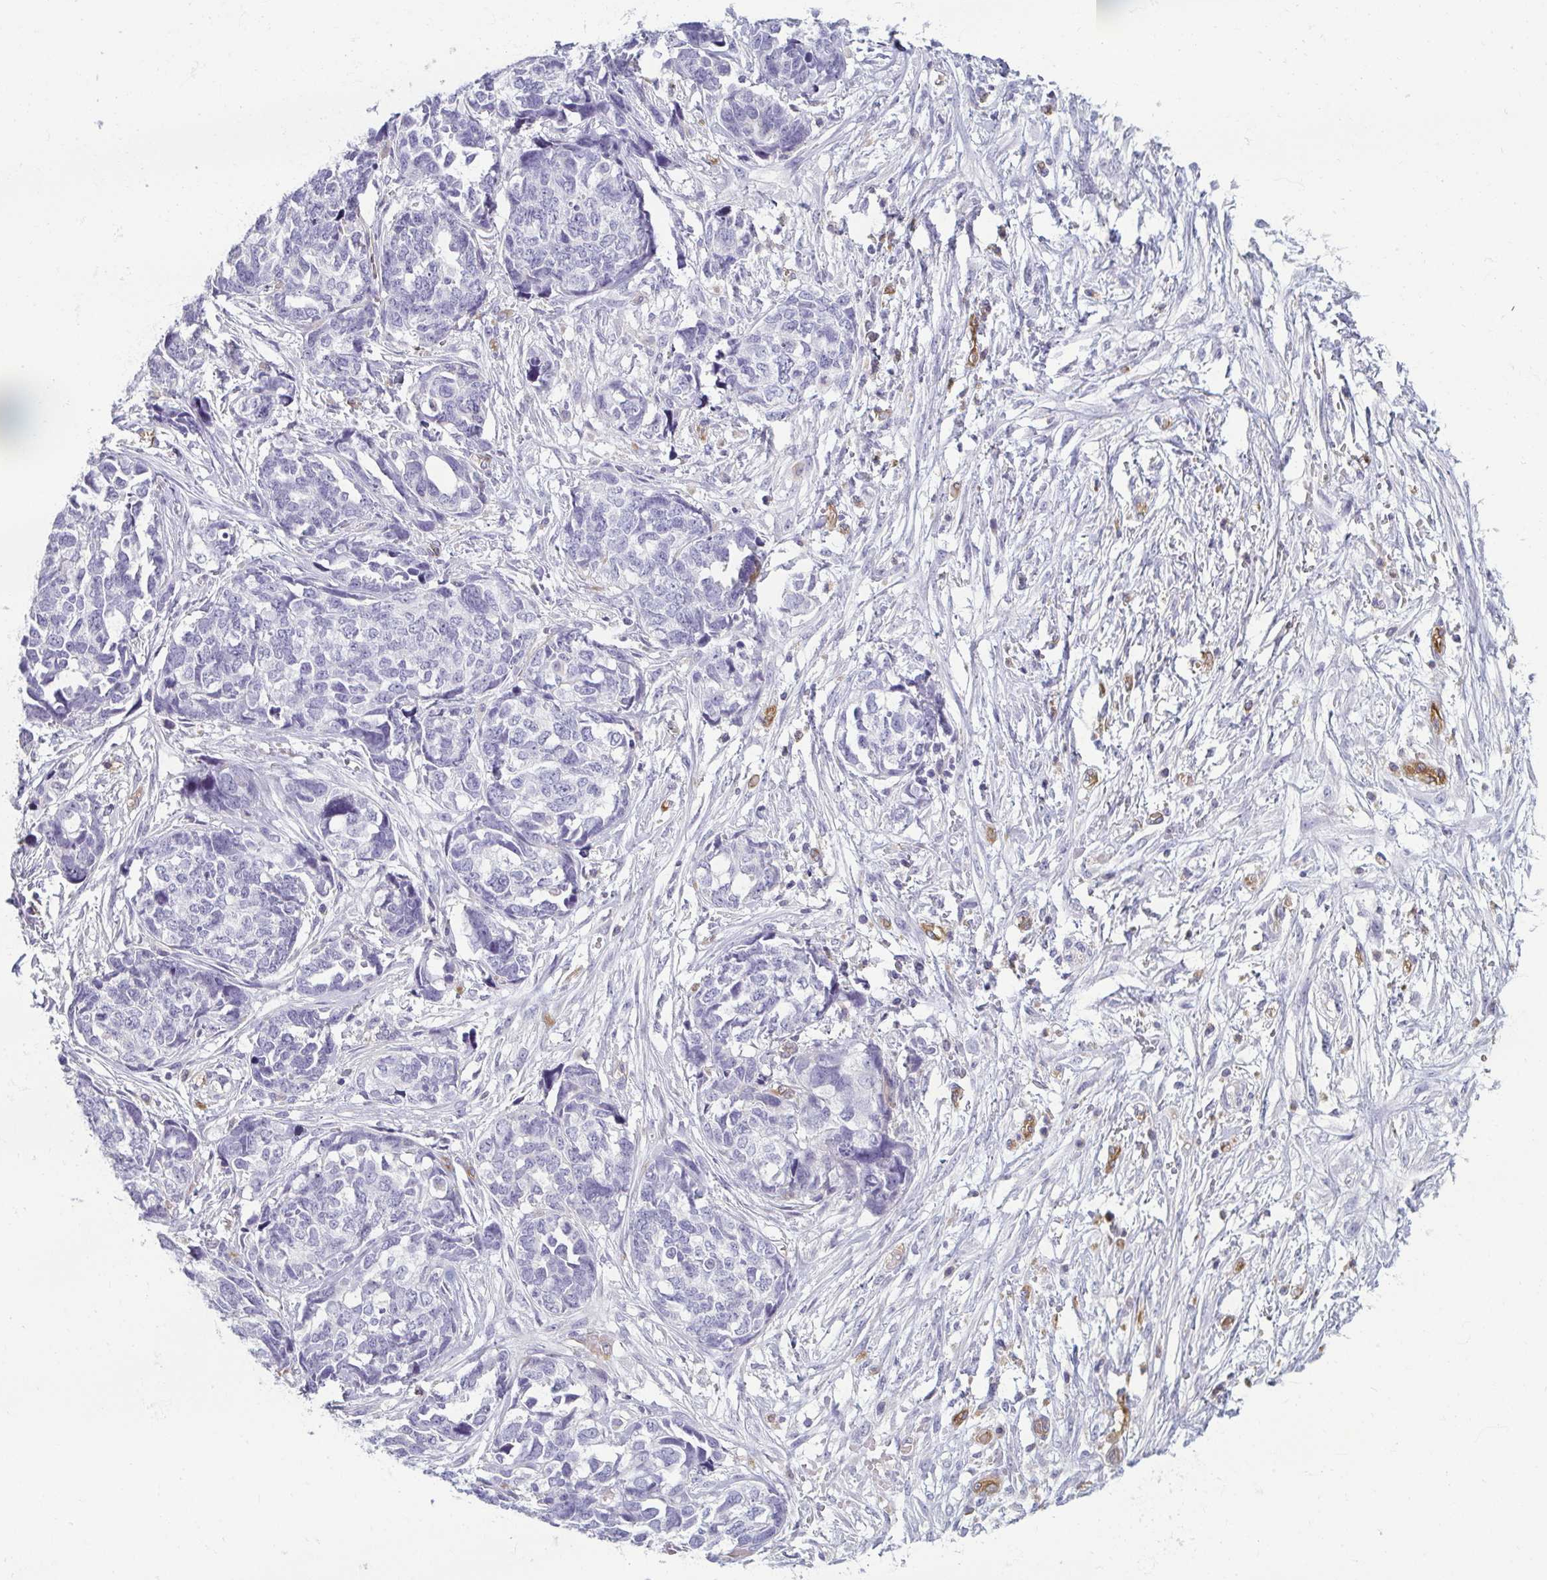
{"staining": {"intensity": "negative", "quantity": "none", "location": "none"}, "tissue": "ovarian cancer", "cell_type": "Tumor cells", "image_type": "cancer", "snomed": [{"axis": "morphology", "description": "Cystadenocarcinoma, serous, NOS"}, {"axis": "topography", "description": "Ovary"}], "caption": "Tumor cells show no significant expression in ovarian cancer.", "gene": "PDE2A", "patient": {"sex": "female", "age": 69}}